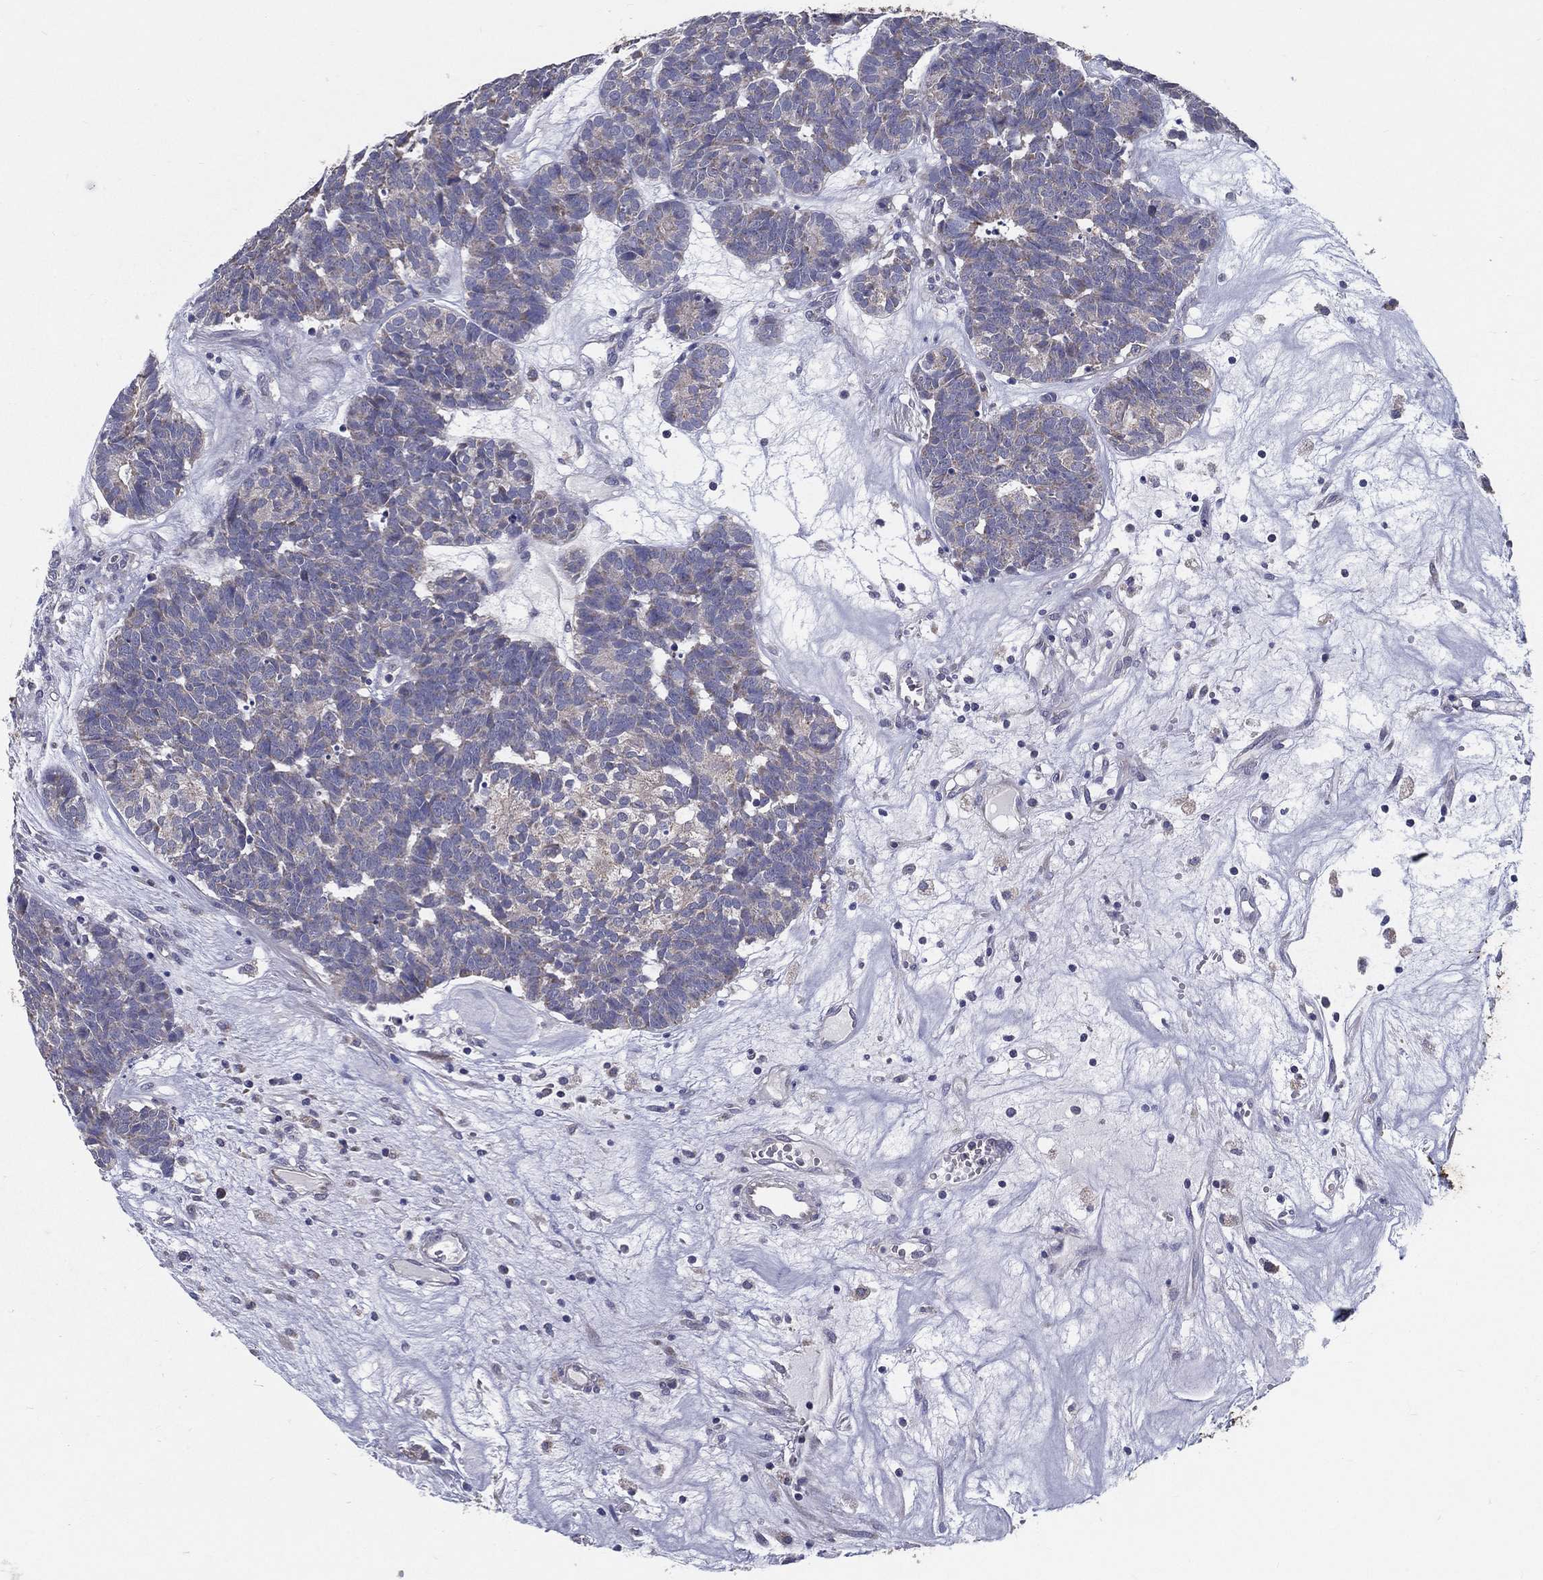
{"staining": {"intensity": "negative", "quantity": "none", "location": "none"}, "tissue": "head and neck cancer", "cell_type": "Tumor cells", "image_type": "cancer", "snomed": [{"axis": "morphology", "description": "Adenocarcinoma, NOS"}, {"axis": "topography", "description": "Head-Neck"}], "caption": "Tumor cells show no significant protein positivity in head and neck cancer.", "gene": "PCSK1", "patient": {"sex": "female", "age": 81}}